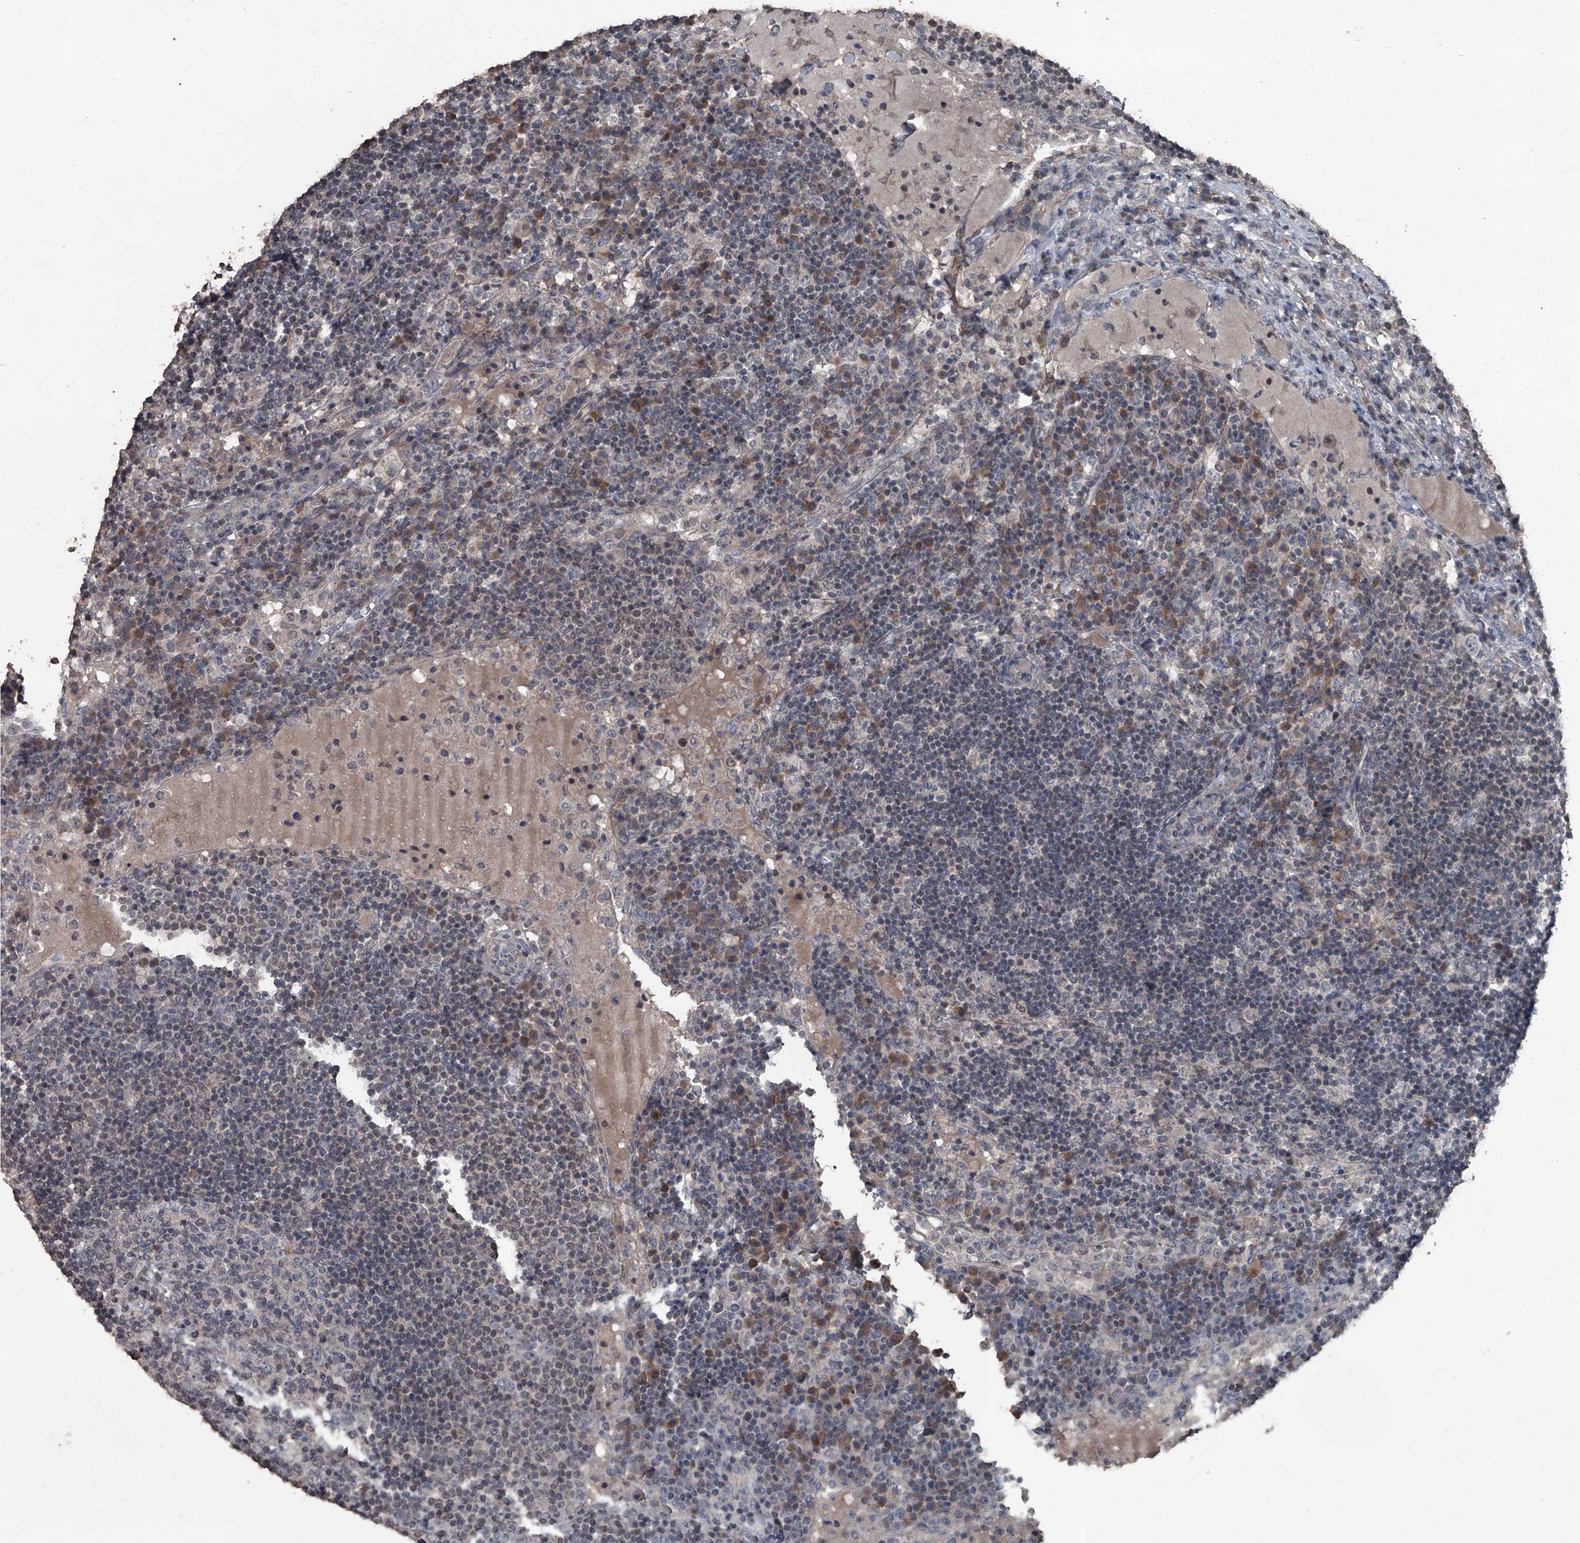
{"staining": {"intensity": "negative", "quantity": "none", "location": "none"}, "tissue": "lymph node", "cell_type": "Germinal center cells", "image_type": "normal", "snomed": [{"axis": "morphology", "description": "Normal tissue, NOS"}, {"axis": "topography", "description": "Lymph node"}], "caption": "The photomicrograph demonstrates no significant expression in germinal center cells of lymph node. Brightfield microscopy of IHC stained with DAB (brown) and hematoxylin (blue), captured at high magnification.", "gene": "OARD1", "patient": {"sex": "female", "age": 53}}